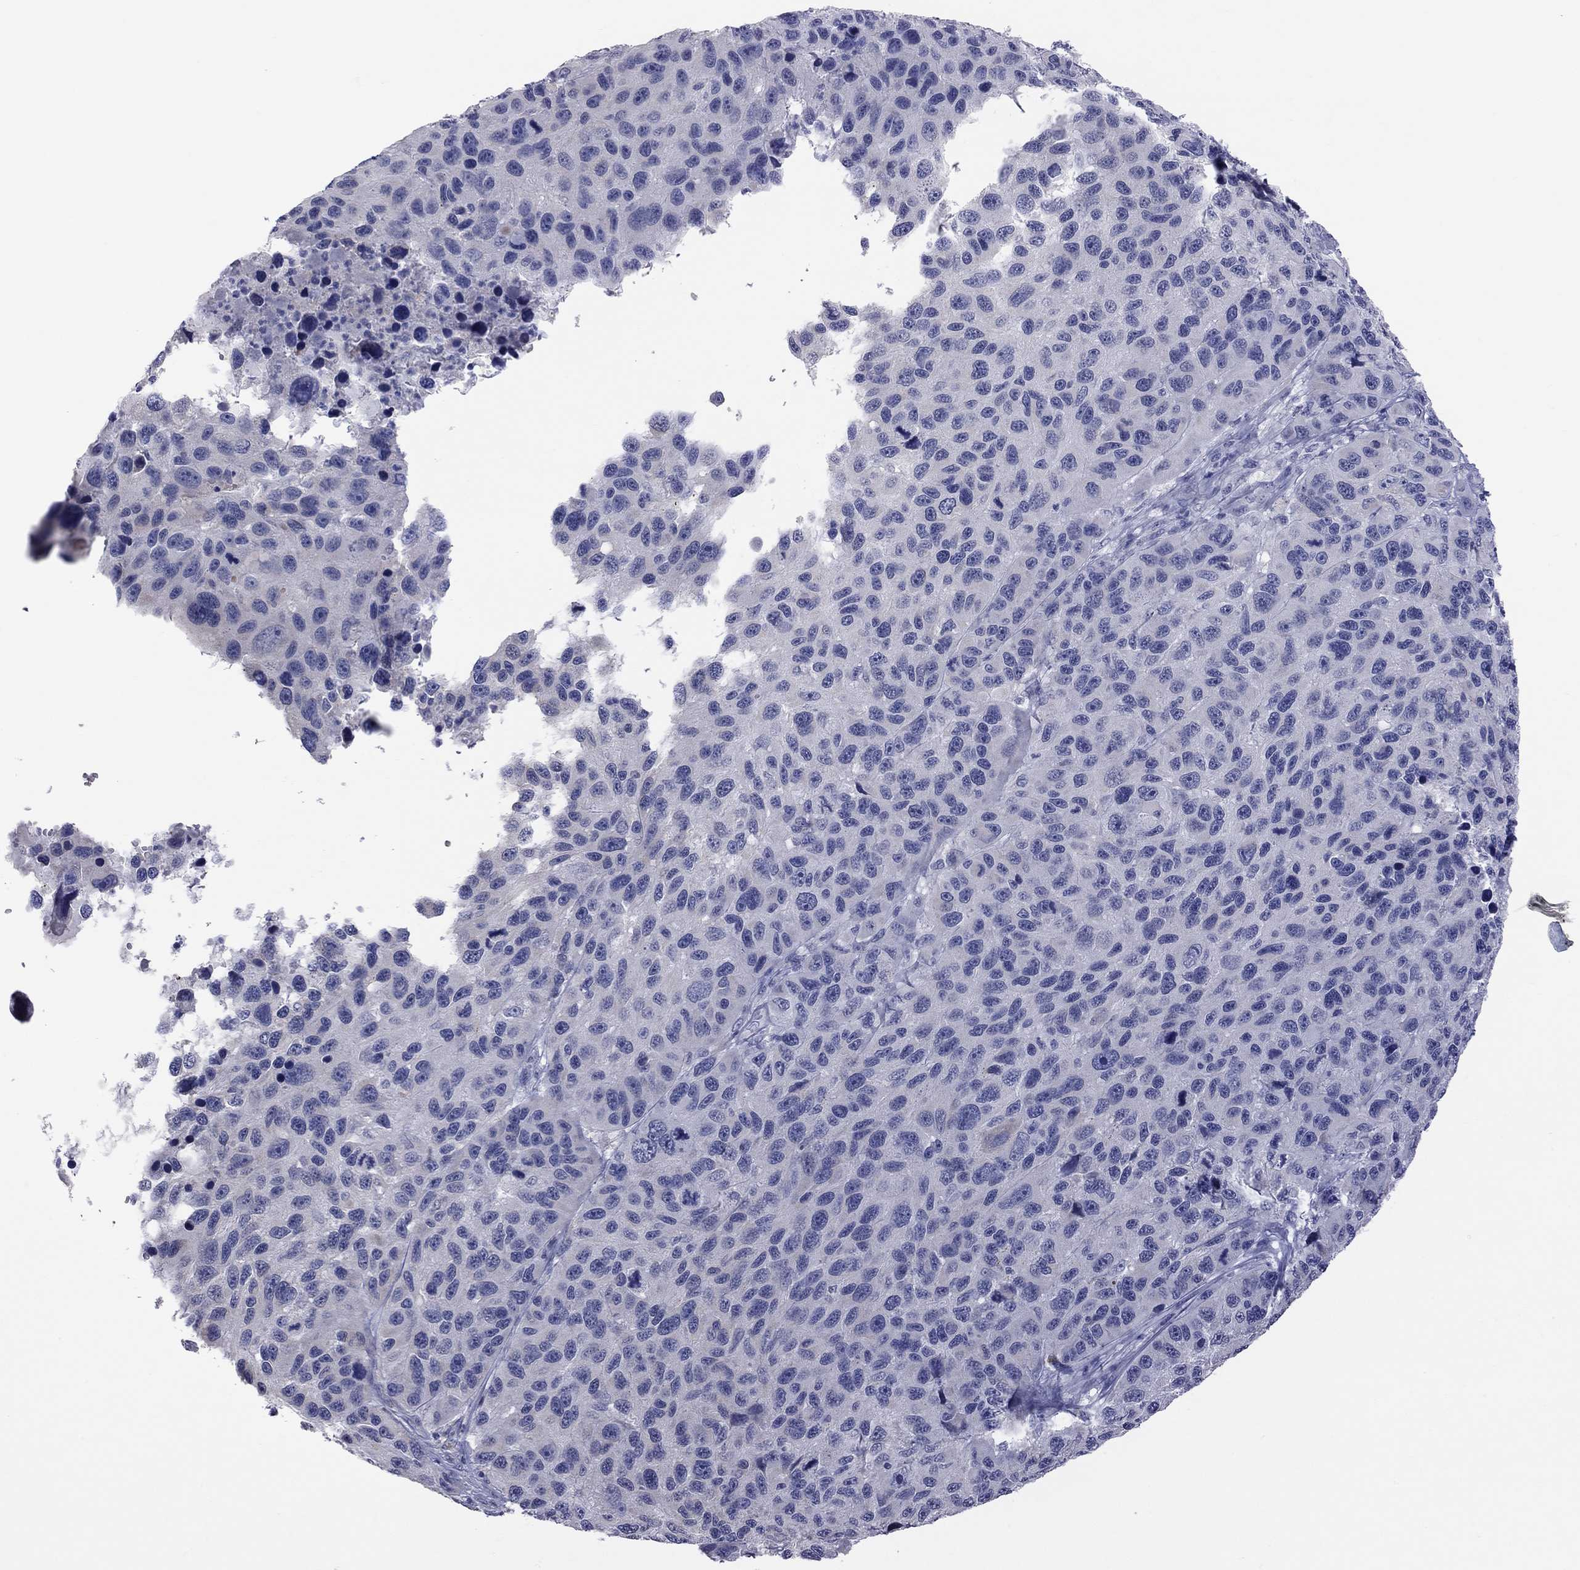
{"staining": {"intensity": "negative", "quantity": "none", "location": "none"}, "tissue": "melanoma", "cell_type": "Tumor cells", "image_type": "cancer", "snomed": [{"axis": "morphology", "description": "Malignant melanoma, NOS"}, {"axis": "topography", "description": "Skin"}], "caption": "Tumor cells are negative for brown protein staining in malignant melanoma. (DAB immunohistochemistry with hematoxylin counter stain).", "gene": "HYLS1", "patient": {"sex": "male", "age": 53}}